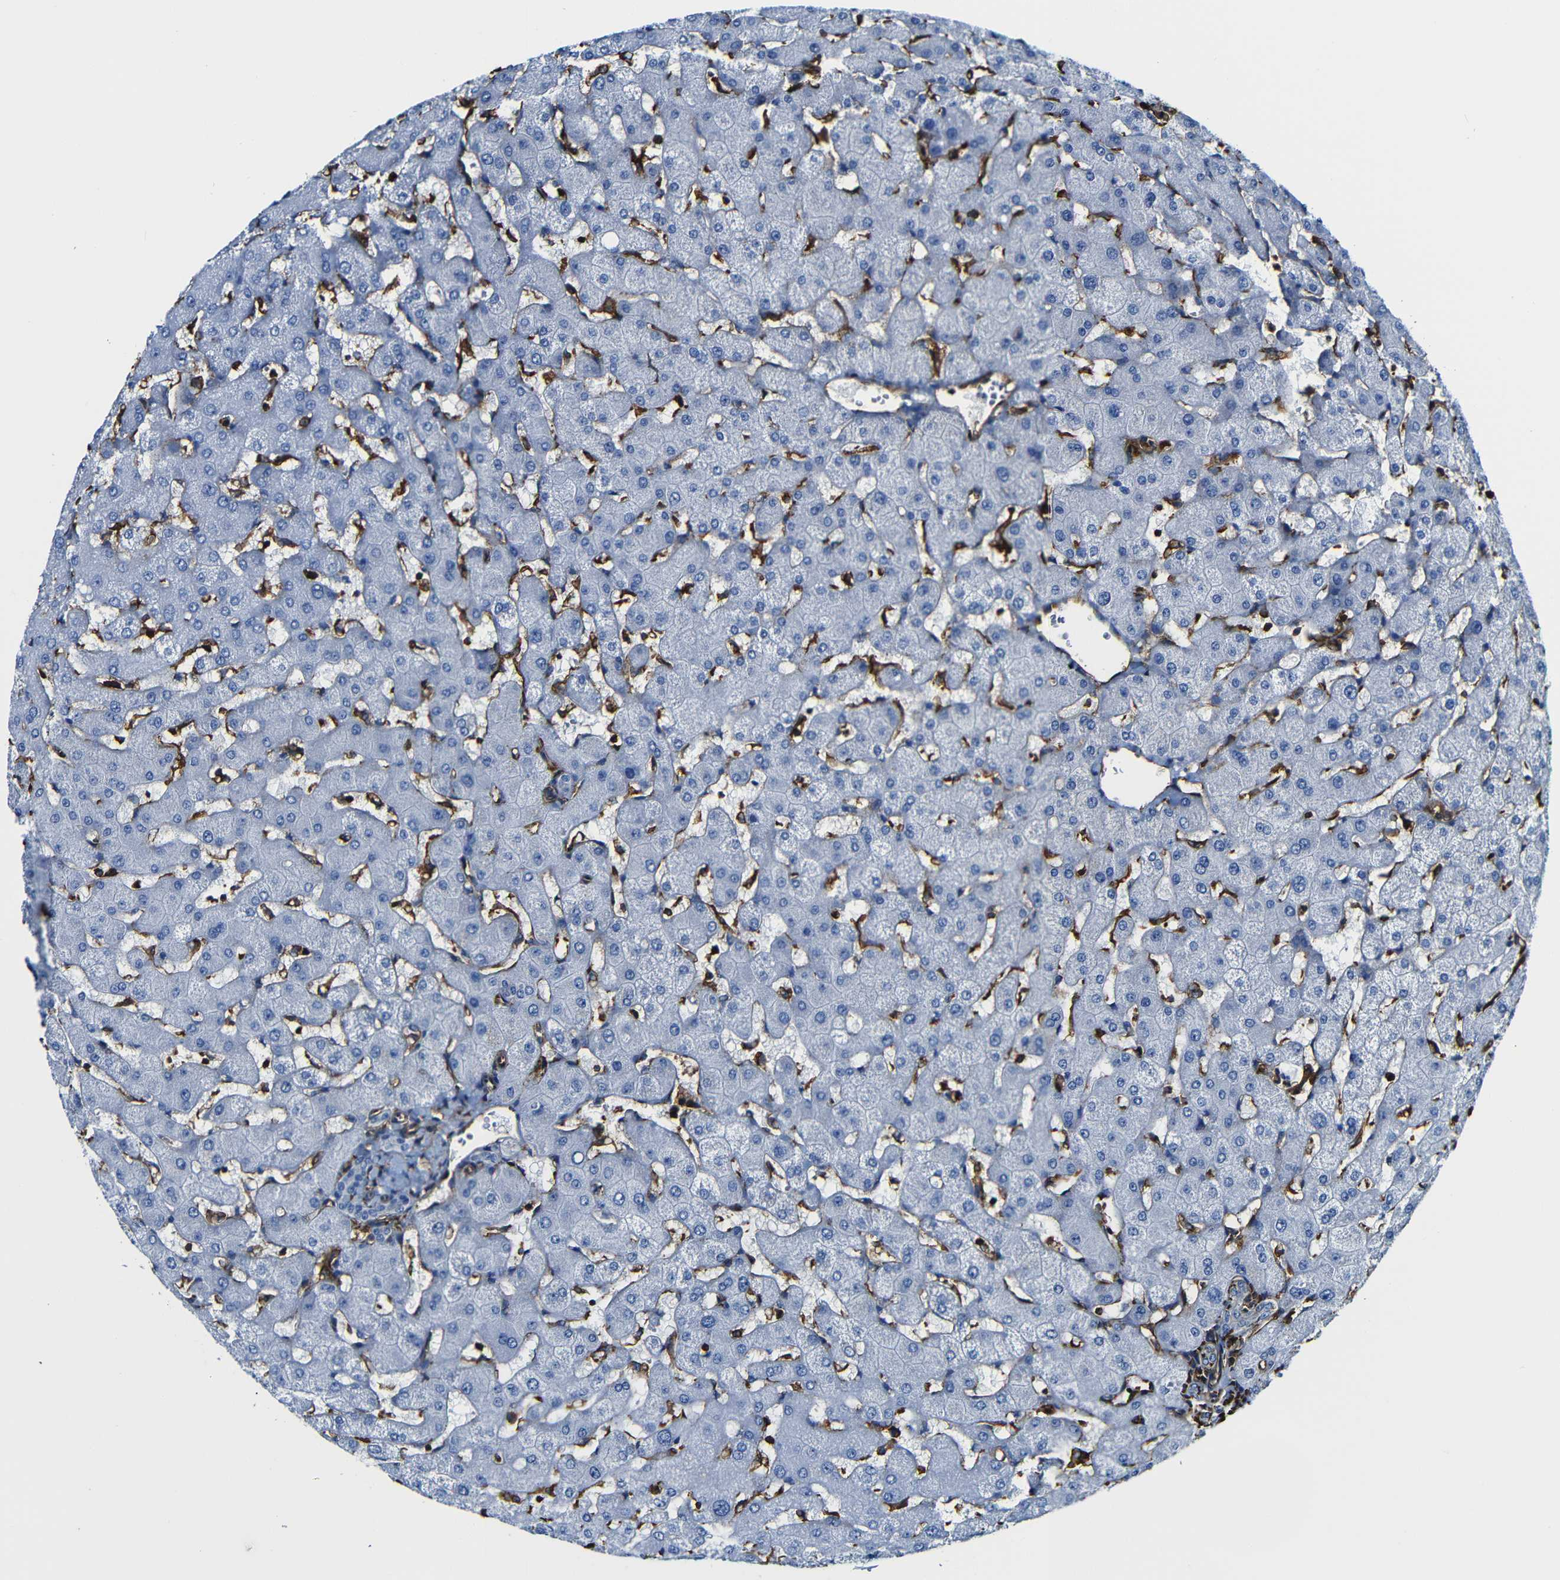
{"staining": {"intensity": "negative", "quantity": "none", "location": "none"}, "tissue": "liver", "cell_type": "Cholangiocytes", "image_type": "normal", "snomed": [{"axis": "morphology", "description": "Normal tissue, NOS"}, {"axis": "topography", "description": "Liver"}], "caption": "Photomicrograph shows no significant protein expression in cholangiocytes of benign liver.", "gene": "MSN", "patient": {"sex": "female", "age": 63}}